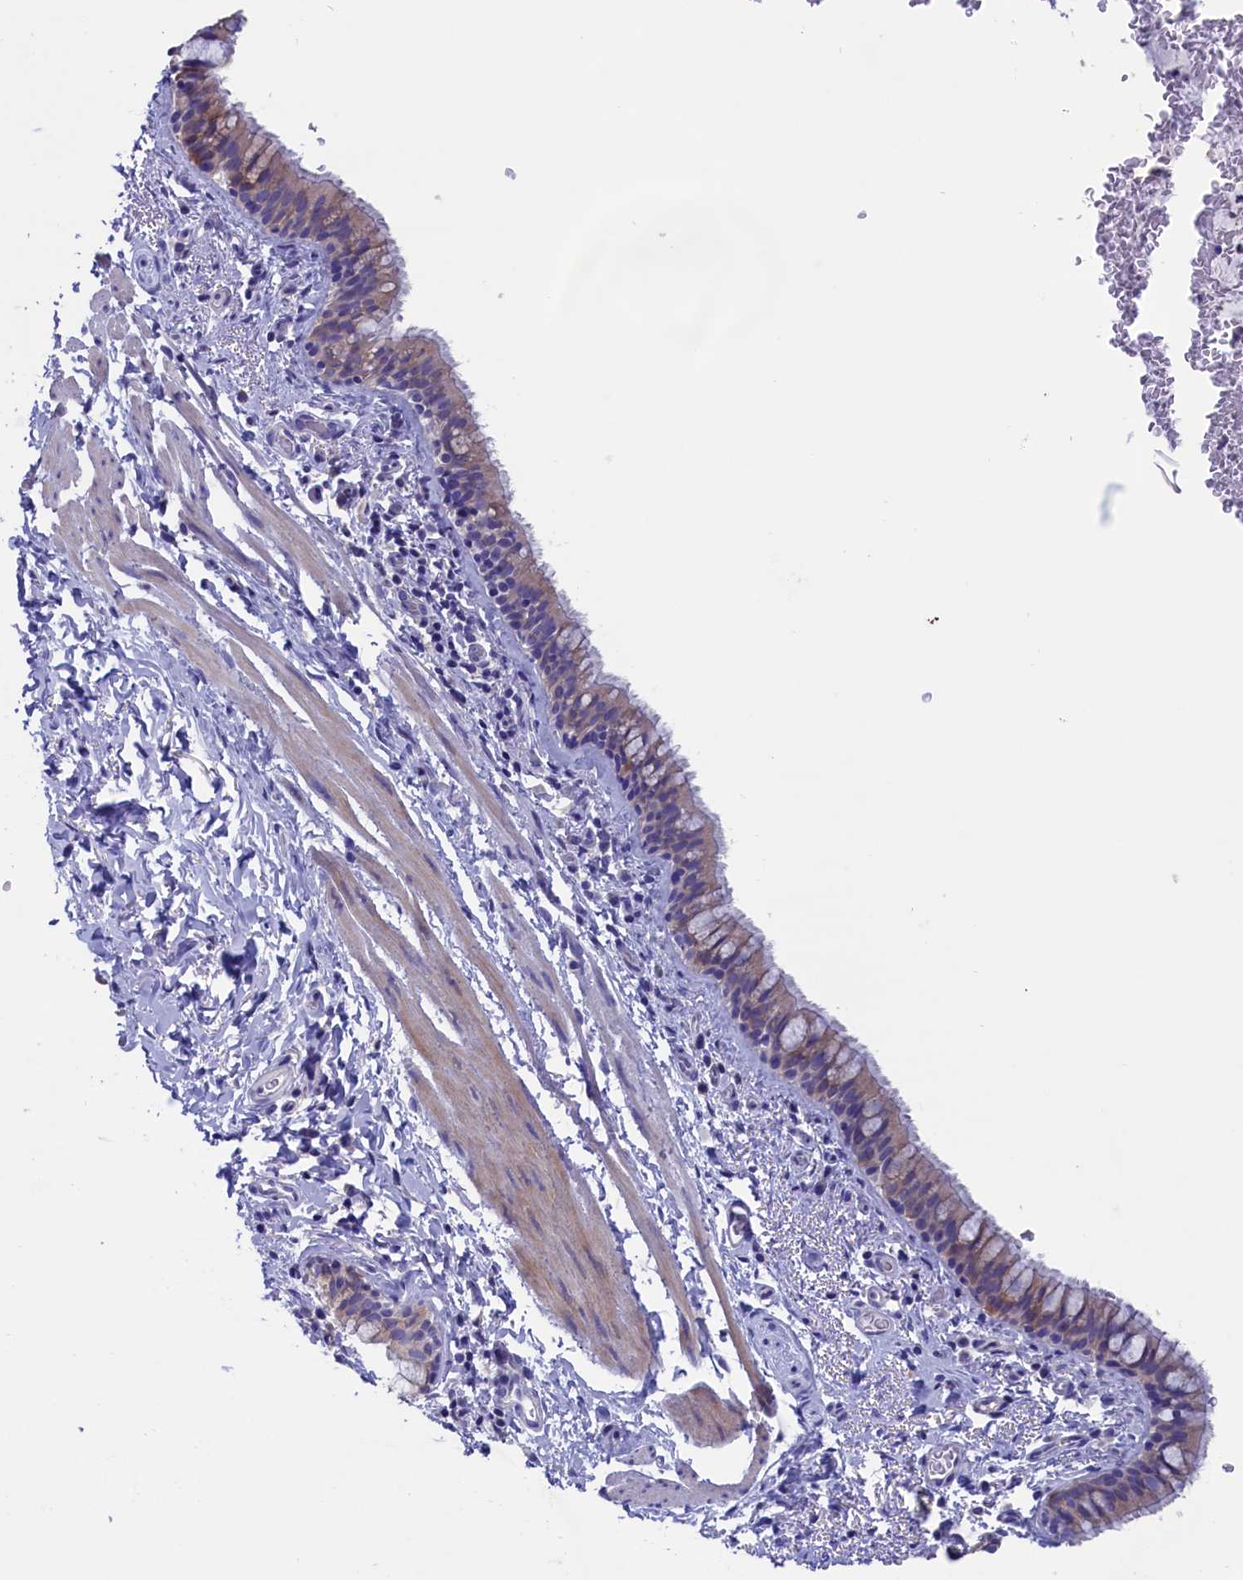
{"staining": {"intensity": "negative", "quantity": "none", "location": "none"}, "tissue": "bronchus", "cell_type": "Respiratory epithelial cells", "image_type": "normal", "snomed": [{"axis": "morphology", "description": "Normal tissue, NOS"}, {"axis": "topography", "description": "Cartilage tissue"}, {"axis": "topography", "description": "Bronchus"}], "caption": "DAB immunohistochemical staining of normal bronchus reveals no significant expression in respiratory epithelial cells. (DAB (3,3'-diaminobenzidine) immunohistochemistry (IHC) visualized using brightfield microscopy, high magnification).", "gene": "VPS35L", "patient": {"sex": "female", "age": 36}}